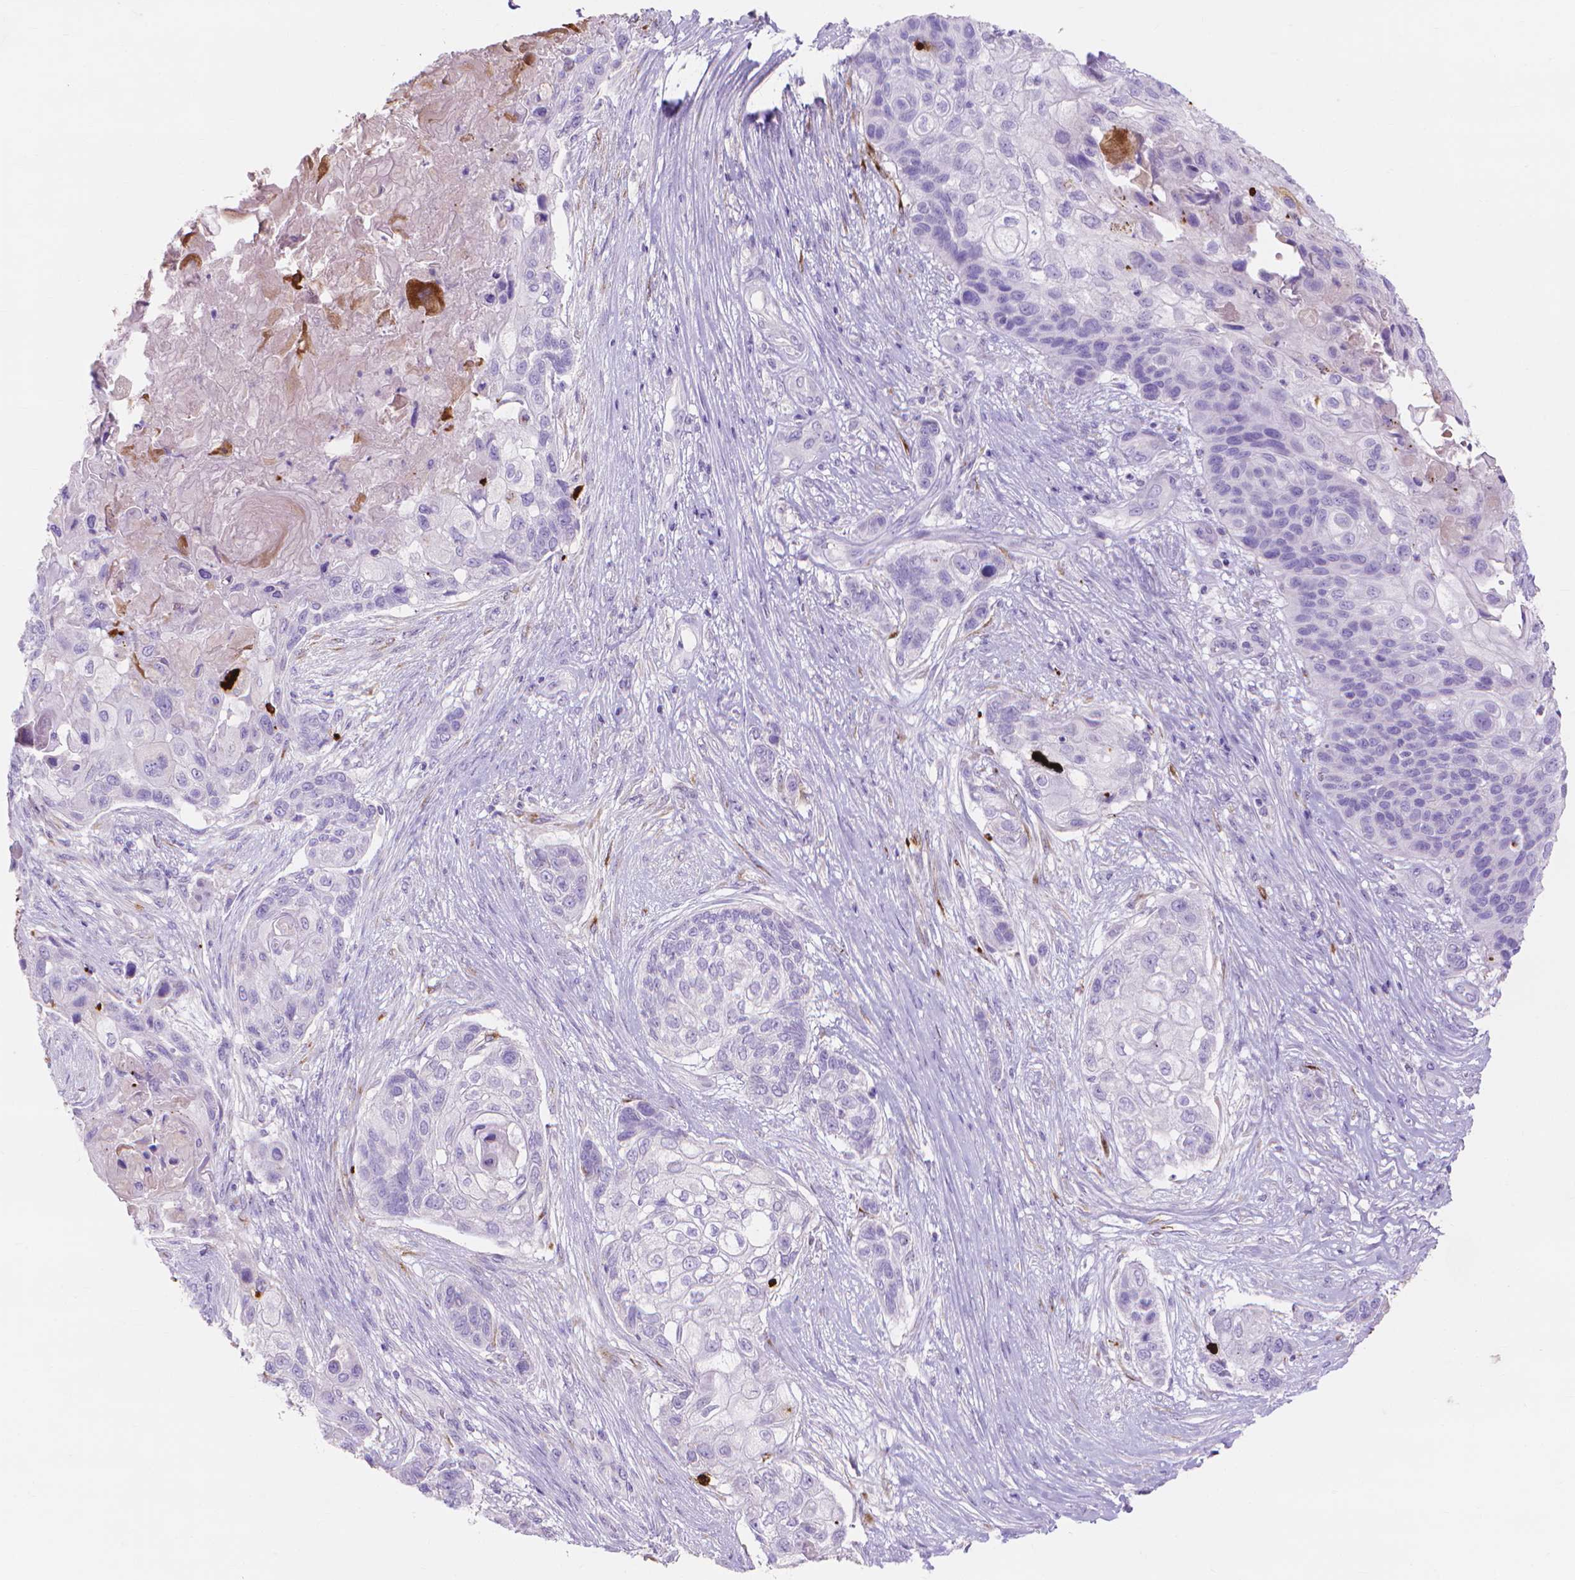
{"staining": {"intensity": "negative", "quantity": "none", "location": "none"}, "tissue": "lung cancer", "cell_type": "Tumor cells", "image_type": "cancer", "snomed": [{"axis": "morphology", "description": "Squamous cell carcinoma, NOS"}, {"axis": "topography", "description": "Lung"}], "caption": "Tumor cells are negative for brown protein staining in lung cancer.", "gene": "MMP11", "patient": {"sex": "male", "age": 69}}